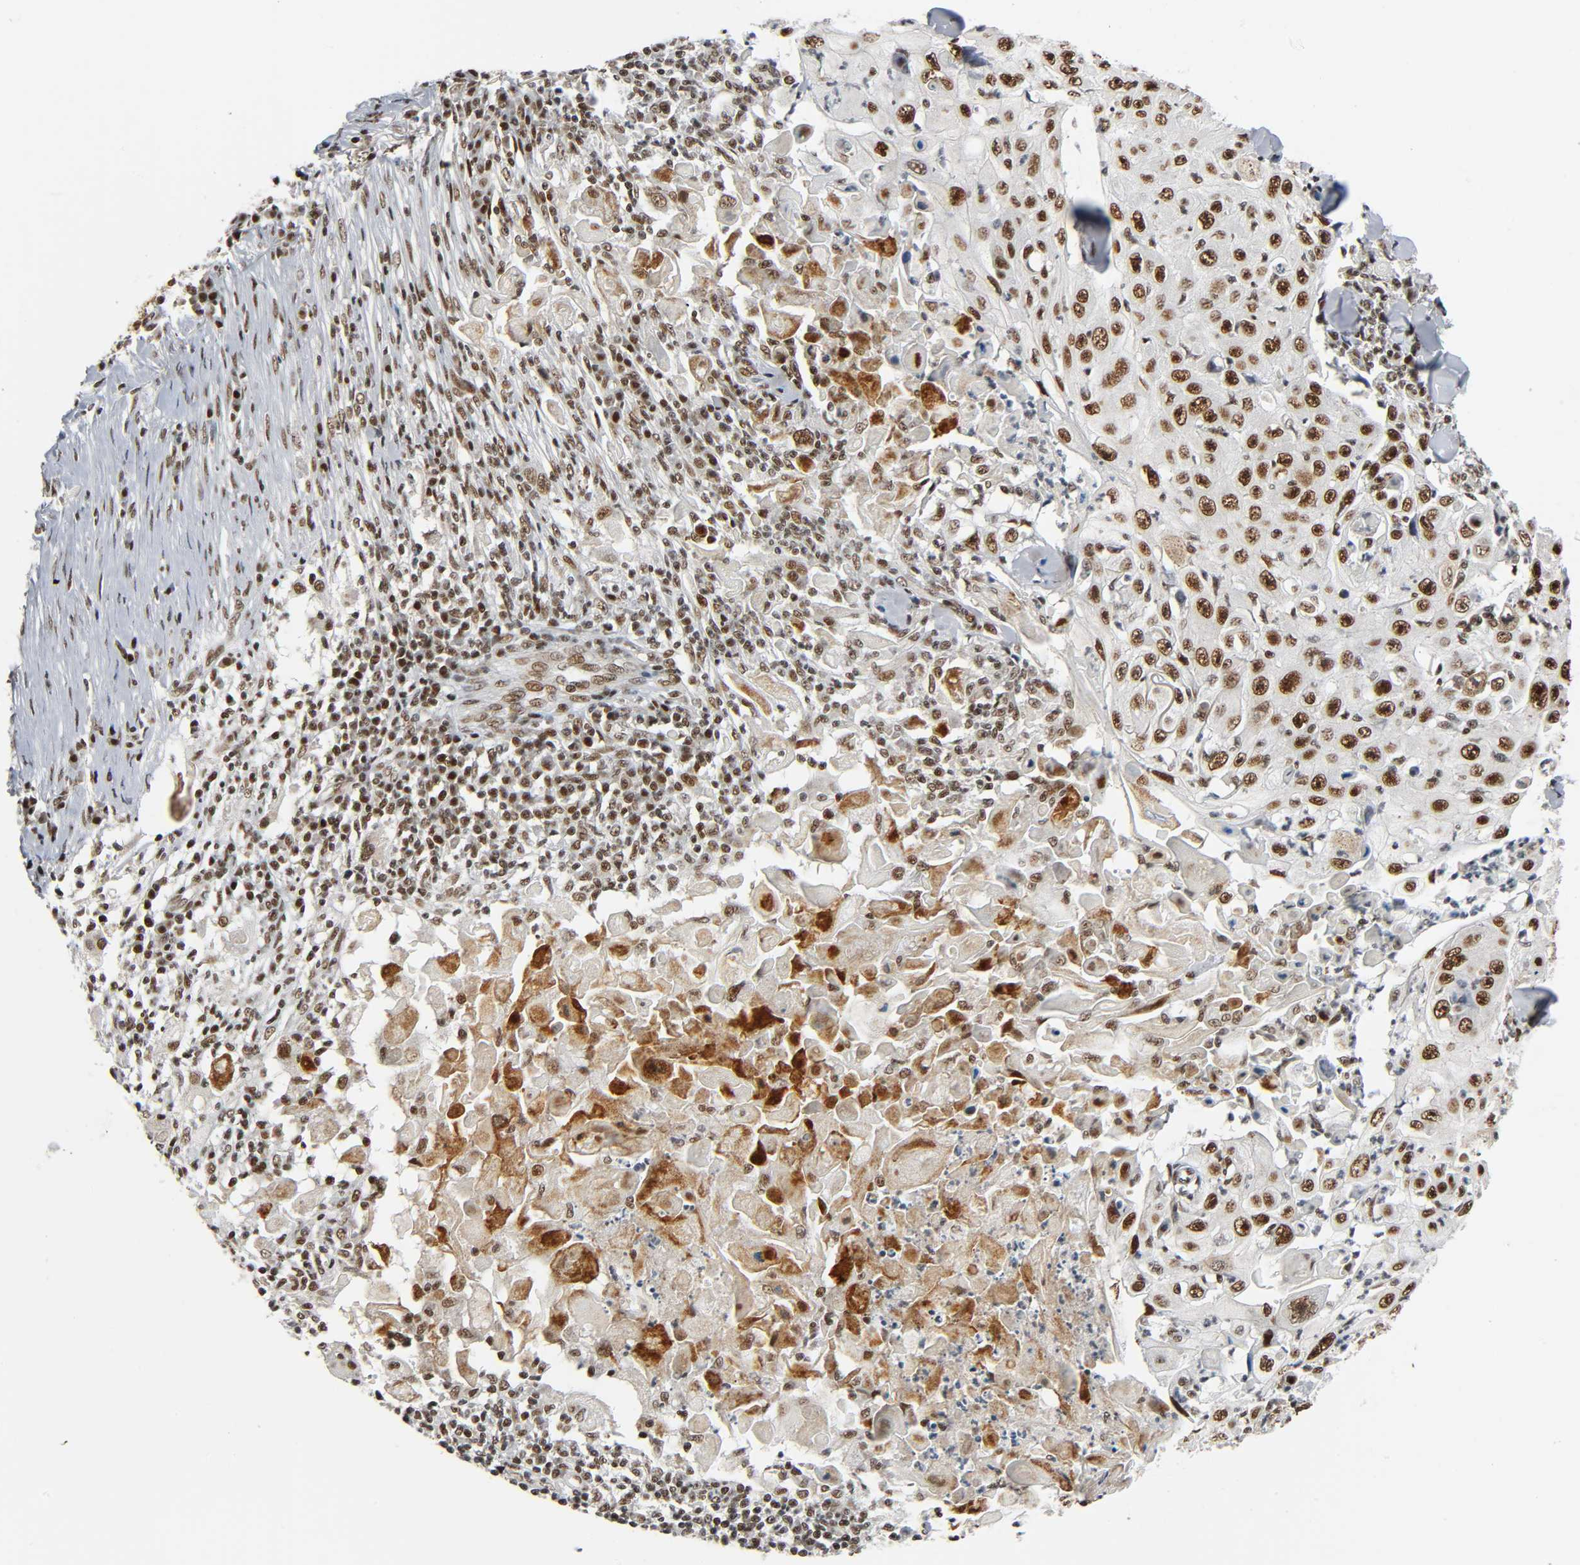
{"staining": {"intensity": "strong", "quantity": ">75%", "location": "nuclear"}, "tissue": "skin cancer", "cell_type": "Tumor cells", "image_type": "cancer", "snomed": [{"axis": "morphology", "description": "Squamous cell carcinoma, NOS"}, {"axis": "topography", "description": "Skin"}], "caption": "Squamous cell carcinoma (skin) stained with a protein marker displays strong staining in tumor cells.", "gene": "CDK9", "patient": {"sex": "male", "age": 86}}